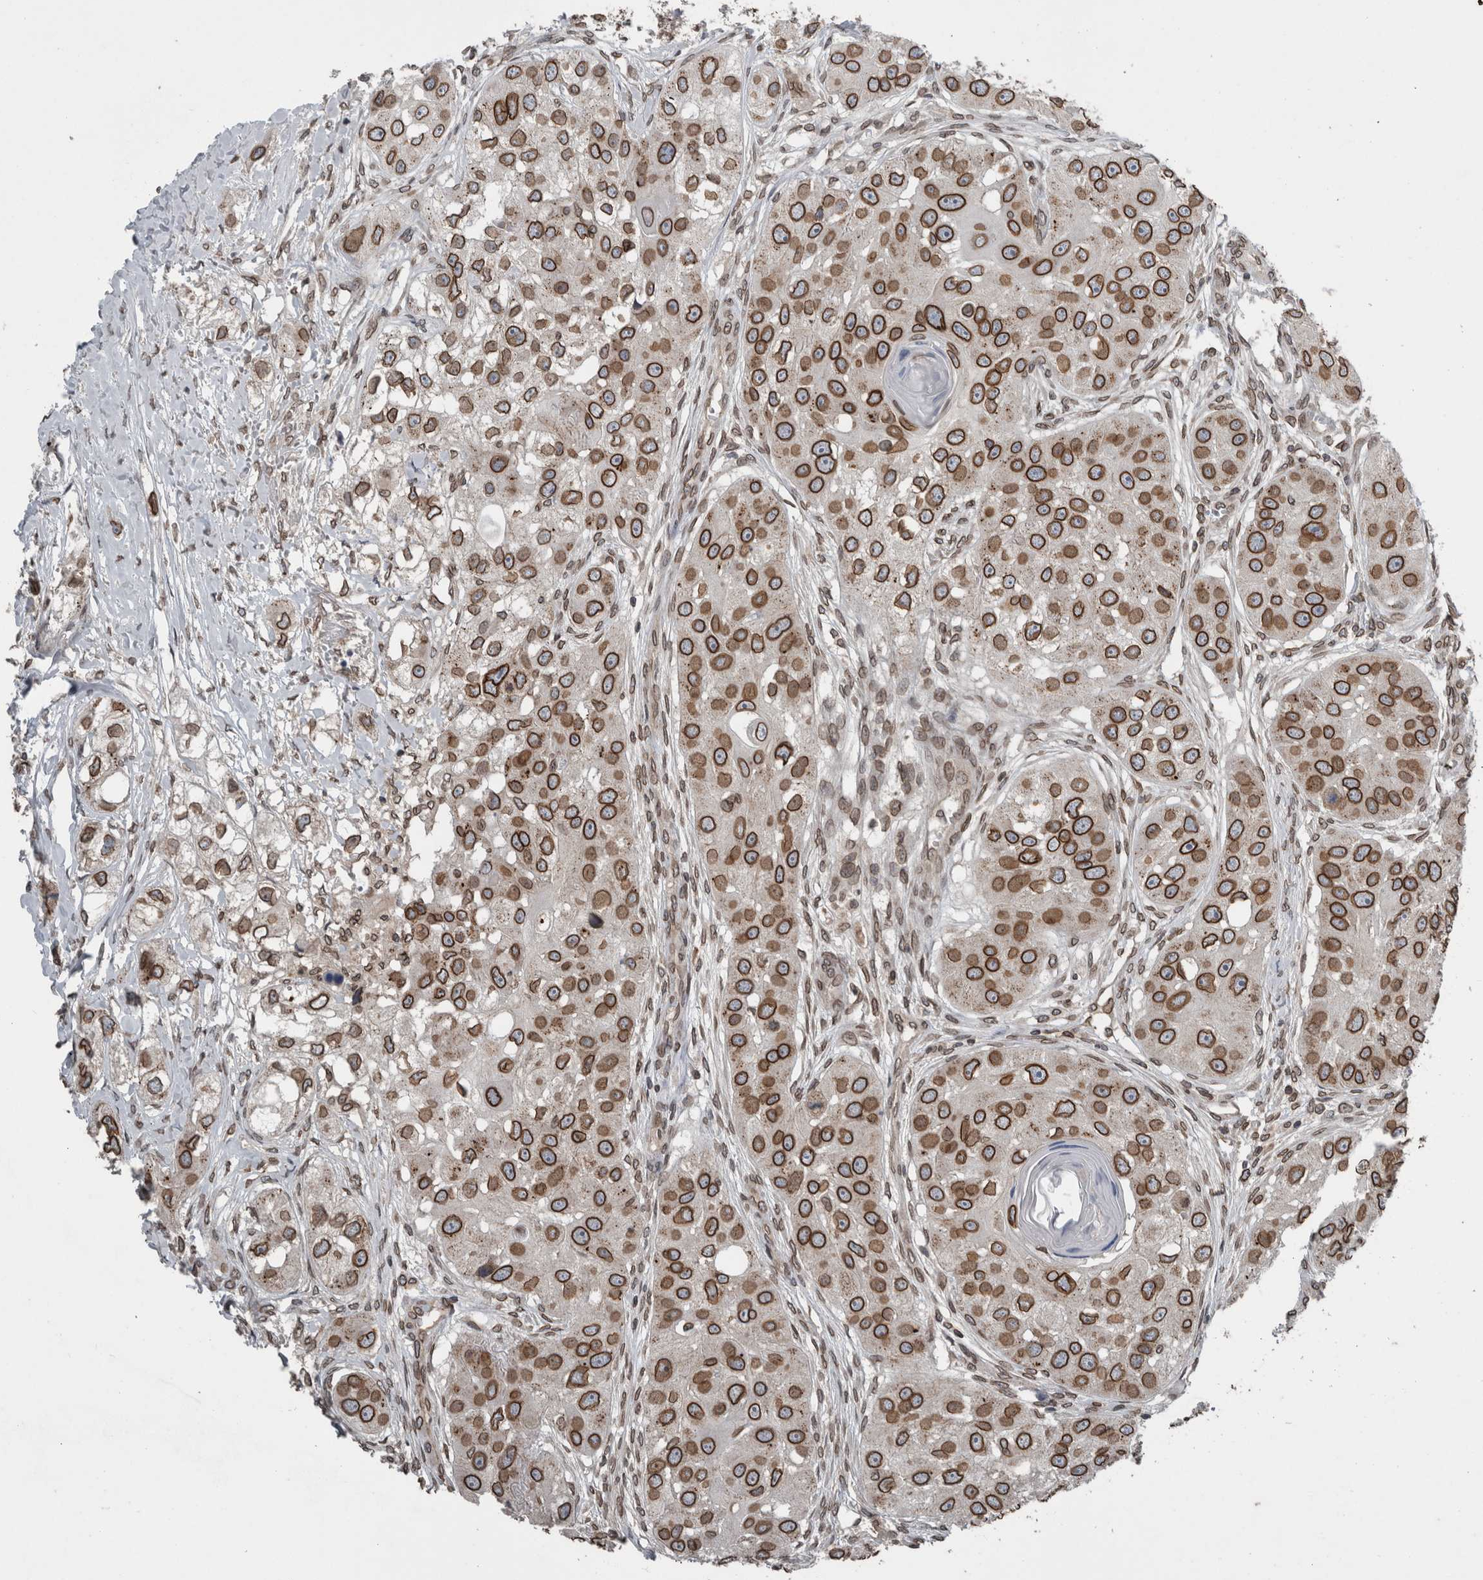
{"staining": {"intensity": "strong", "quantity": ">75%", "location": "cytoplasmic/membranous,nuclear"}, "tissue": "head and neck cancer", "cell_type": "Tumor cells", "image_type": "cancer", "snomed": [{"axis": "morphology", "description": "Normal tissue, NOS"}, {"axis": "morphology", "description": "Squamous cell carcinoma, NOS"}, {"axis": "topography", "description": "Skeletal muscle"}, {"axis": "topography", "description": "Head-Neck"}], "caption": "Protein expression analysis of human head and neck cancer reveals strong cytoplasmic/membranous and nuclear staining in approximately >75% of tumor cells. The staining was performed using DAB to visualize the protein expression in brown, while the nuclei were stained in blue with hematoxylin (Magnification: 20x).", "gene": "RANBP2", "patient": {"sex": "male", "age": 51}}